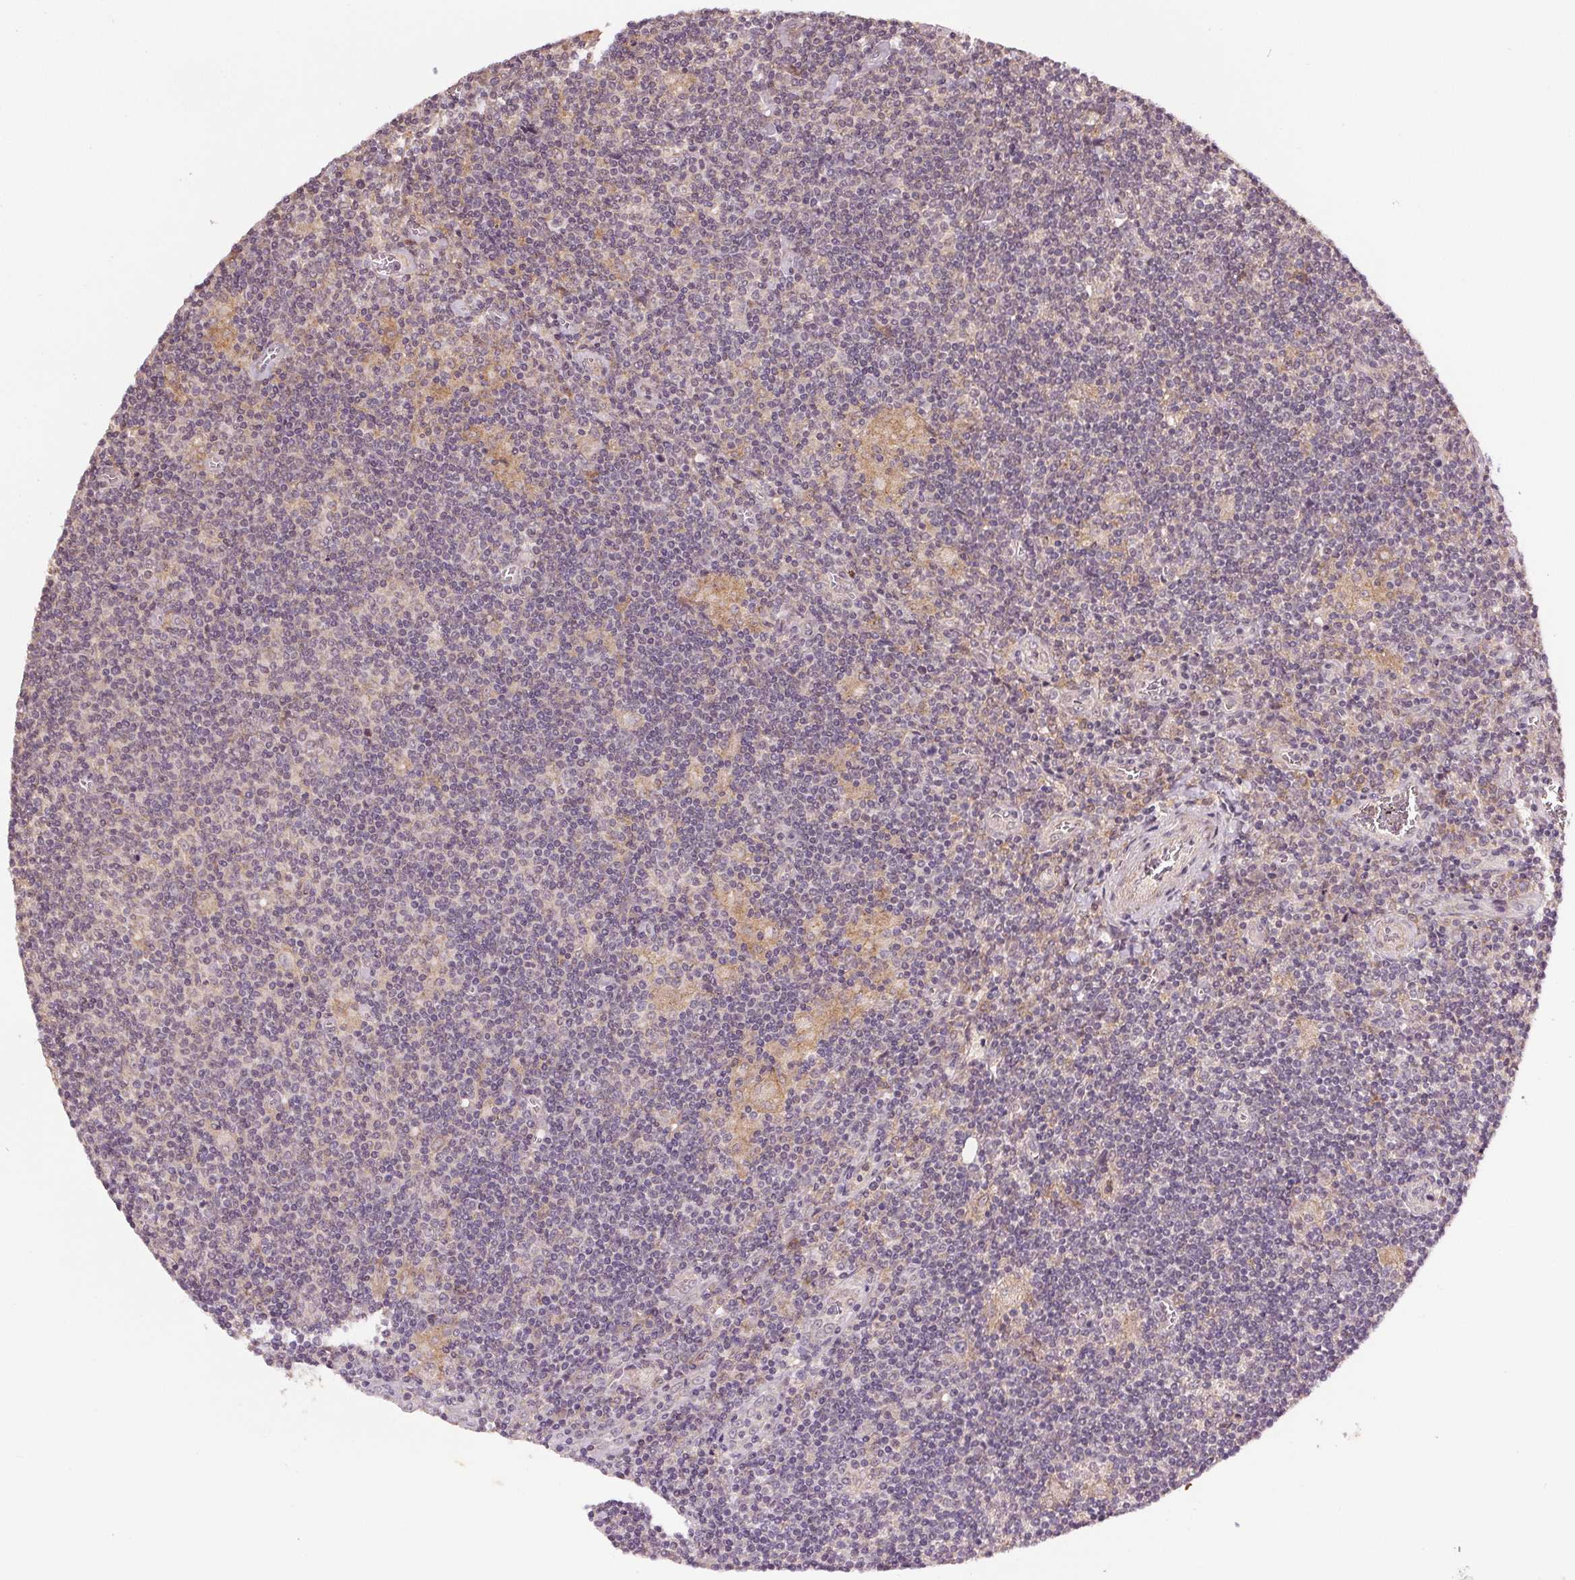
{"staining": {"intensity": "negative", "quantity": "none", "location": "none"}, "tissue": "lymphoma", "cell_type": "Tumor cells", "image_type": "cancer", "snomed": [{"axis": "morphology", "description": "Hodgkin's disease, NOS"}, {"axis": "topography", "description": "Lymph node"}], "caption": "Photomicrograph shows no significant protein positivity in tumor cells of lymphoma.", "gene": "EPHB3", "patient": {"sex": "male", "age": 40}}